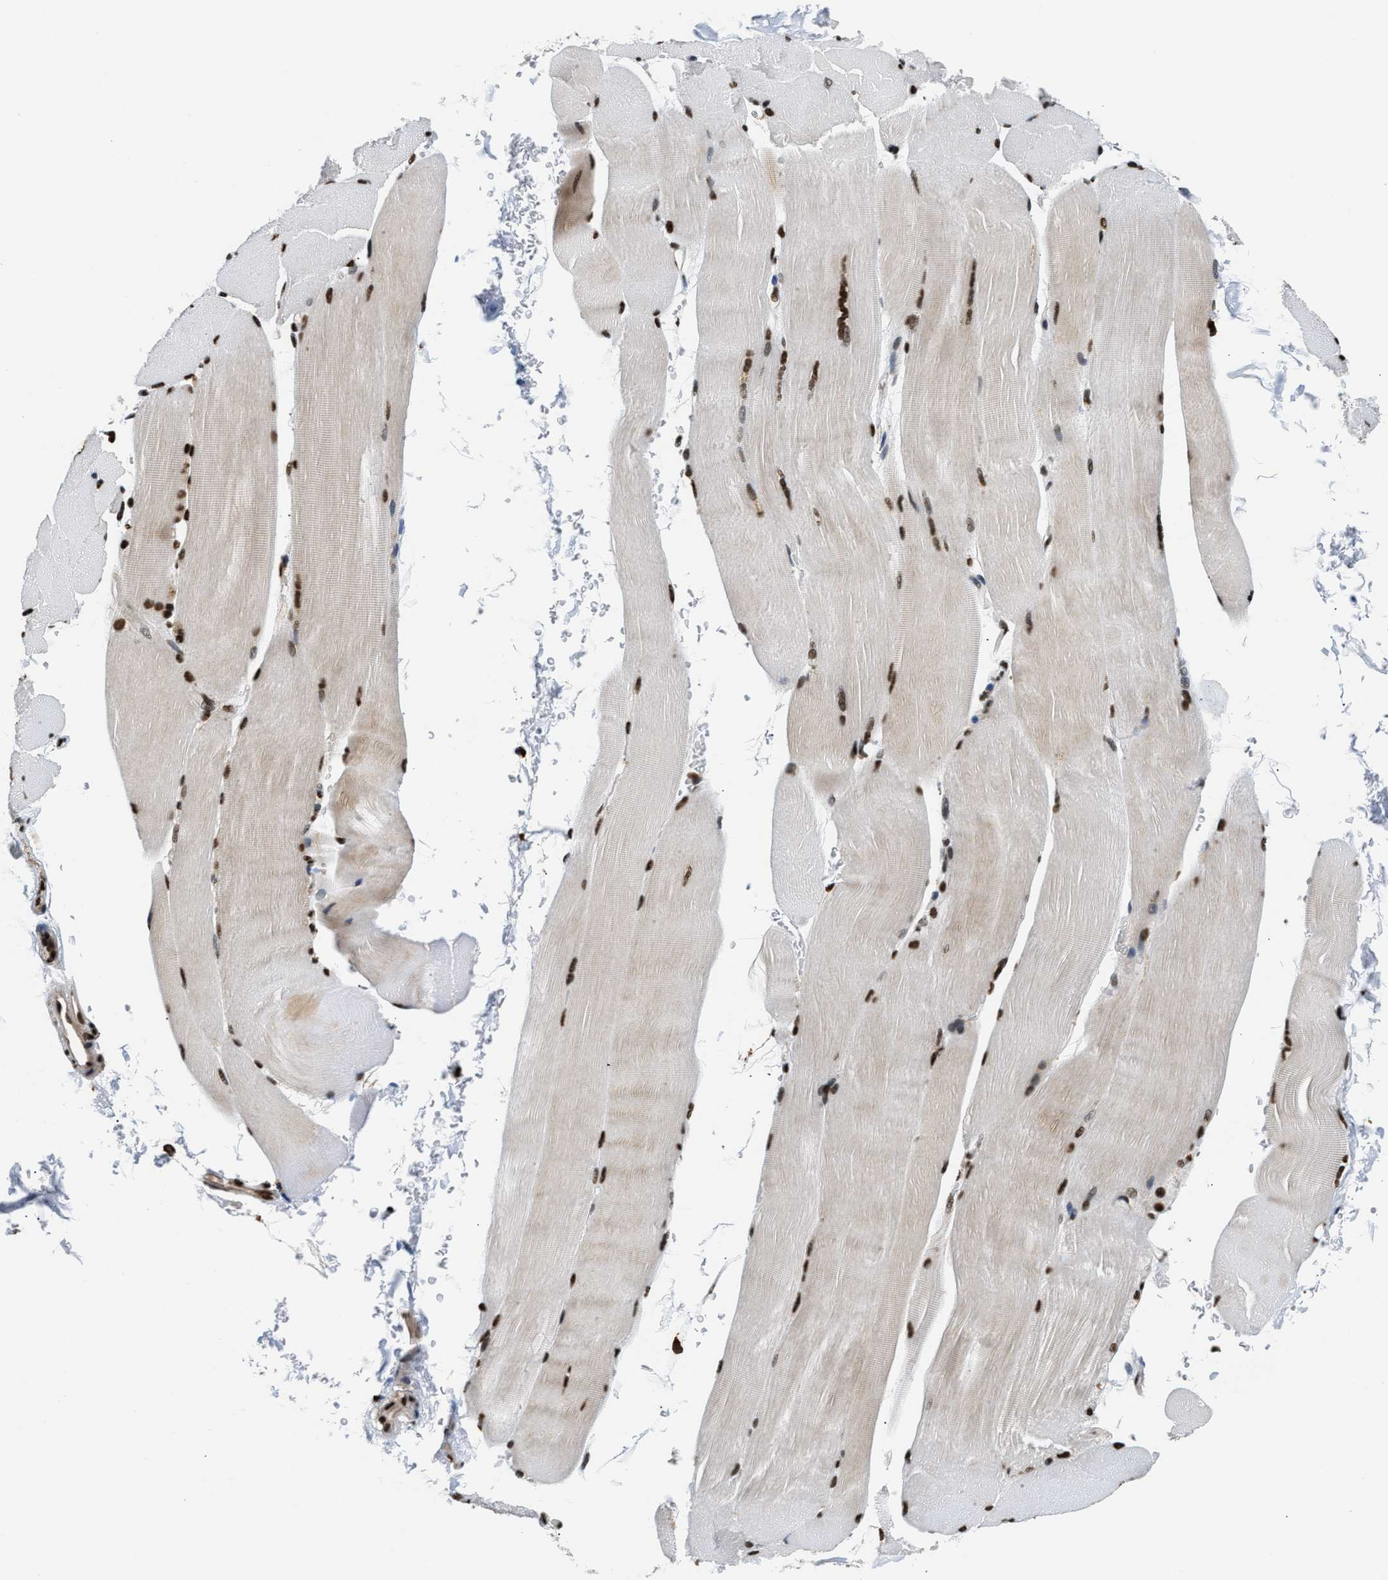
{"staining": {"intensity": "strong", "quantity": "25%-75%", "location": "nuclear"}, "tissue": "skeletal muscle", "cell_type": "Myocytes", "image_type": "normal", "snomed": [{"axis": "morphology", "description": "Normal tissue, NOS"}, {"axis": "topography", "description": "Skin"}, {"axis": "topography", "description": "Skeletal muscle"}], "caption": "Immunohistochemical staining of benign human skeletal muscle reveals 25%-75% levels of strong nuclear protein positivity in about 25%-75% of myocytes. (Stains: DAB in brown, nuclei in blue, Microscopy: brightfield microscopy at high magnification).", "gene": "CCNDBP1", "patient": {"sex": "male", "age": 83}}